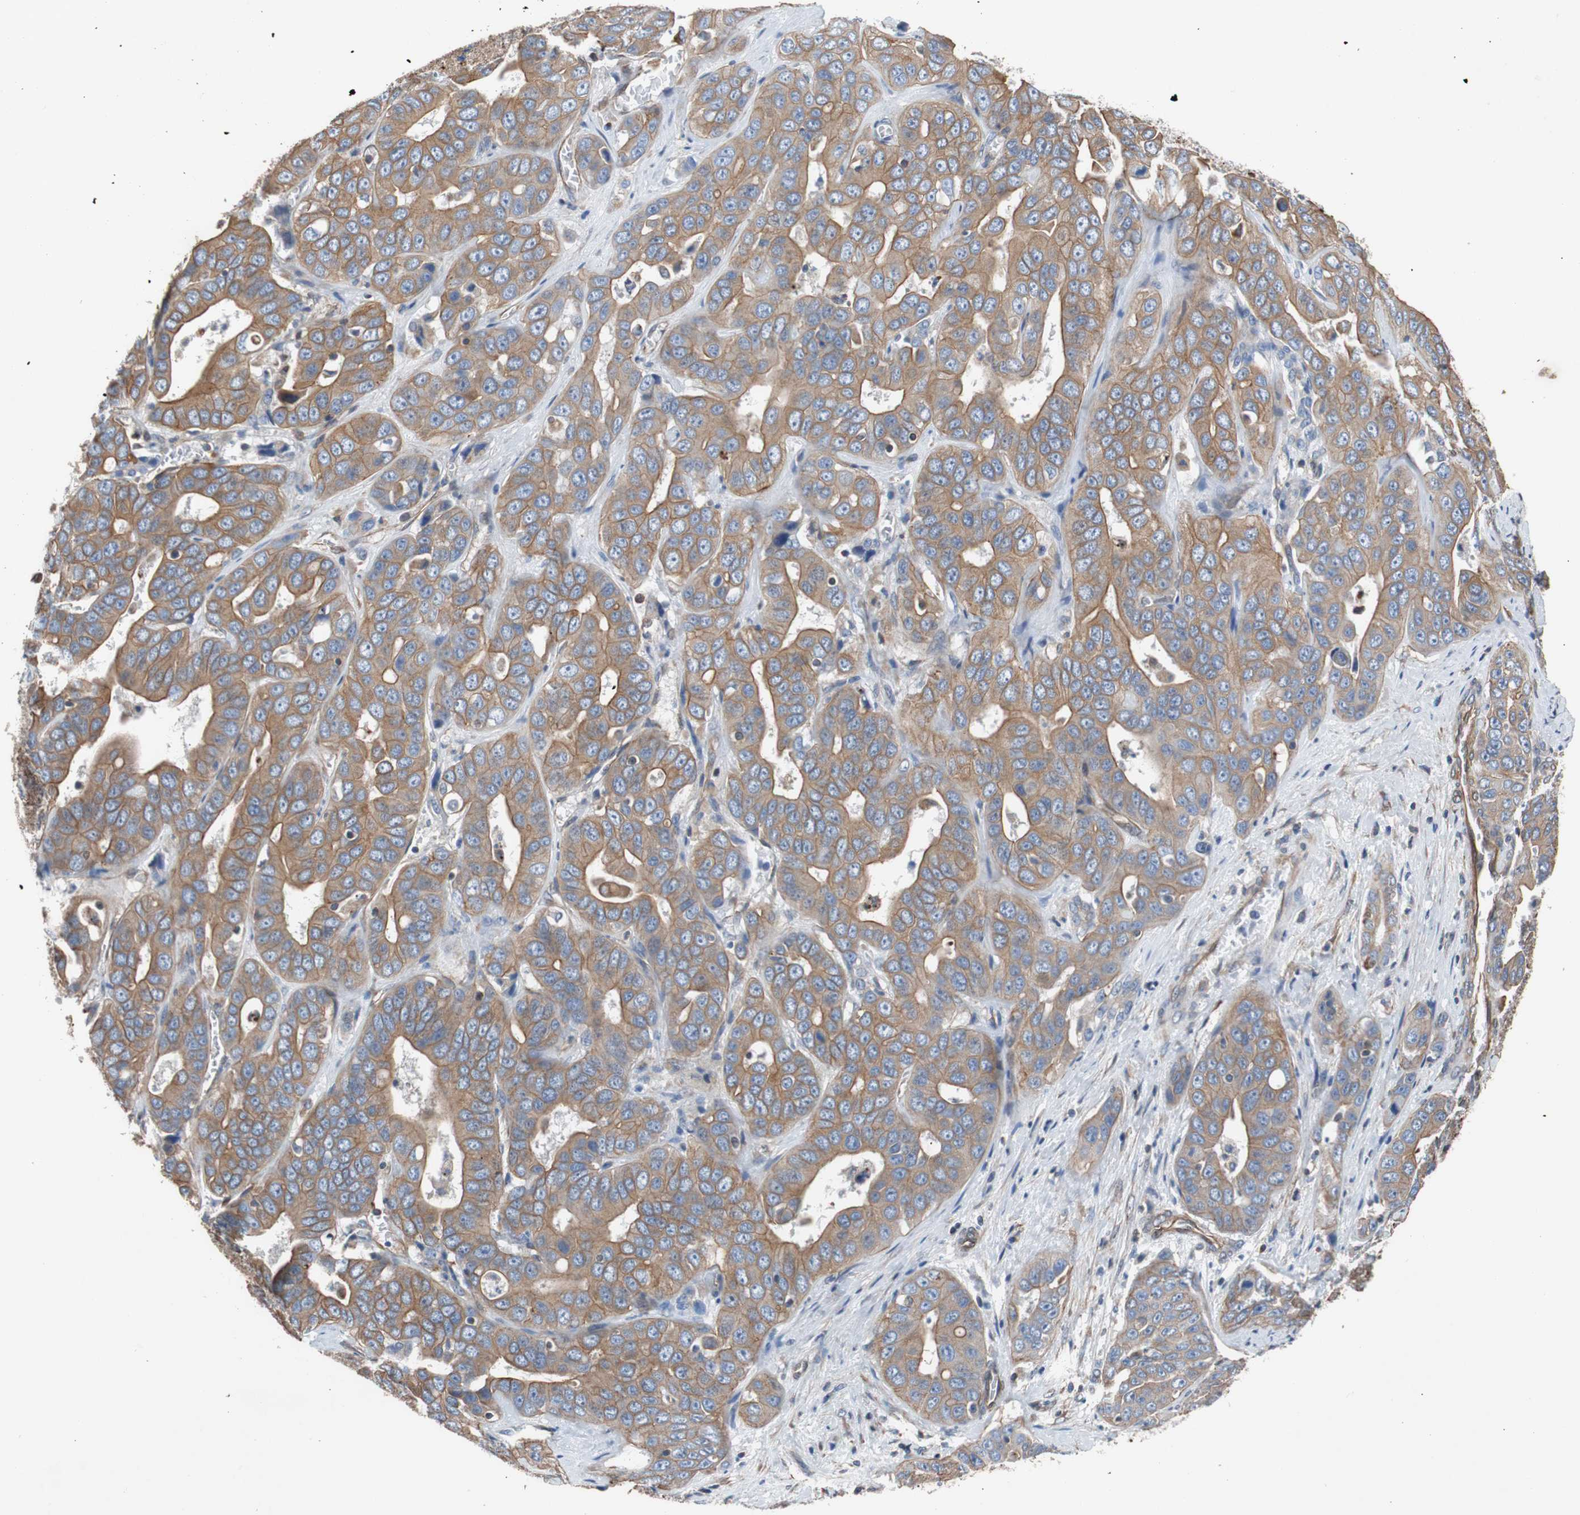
{"staining": {"intensity": "strong", "quantity": ">75%", "location": "cytoplasmic/membranous"}, "tissue": "liver cancer", "cell_type": "Tumor cells", "image_type": "cancer", "snomed": [{"axis": "morphology", "description": "Cholangiocarcinoma"}, {"axis": "topography", "description": "Liver"}], "caption": "About >75% of tumor cells in liver cancer demonstrate strong cytoplasmic/membranous protein positivity as visualized by brown immunohistochemical staining.", "gene": "KIF3B", "patient": {"sex": "female", "age": 52}}